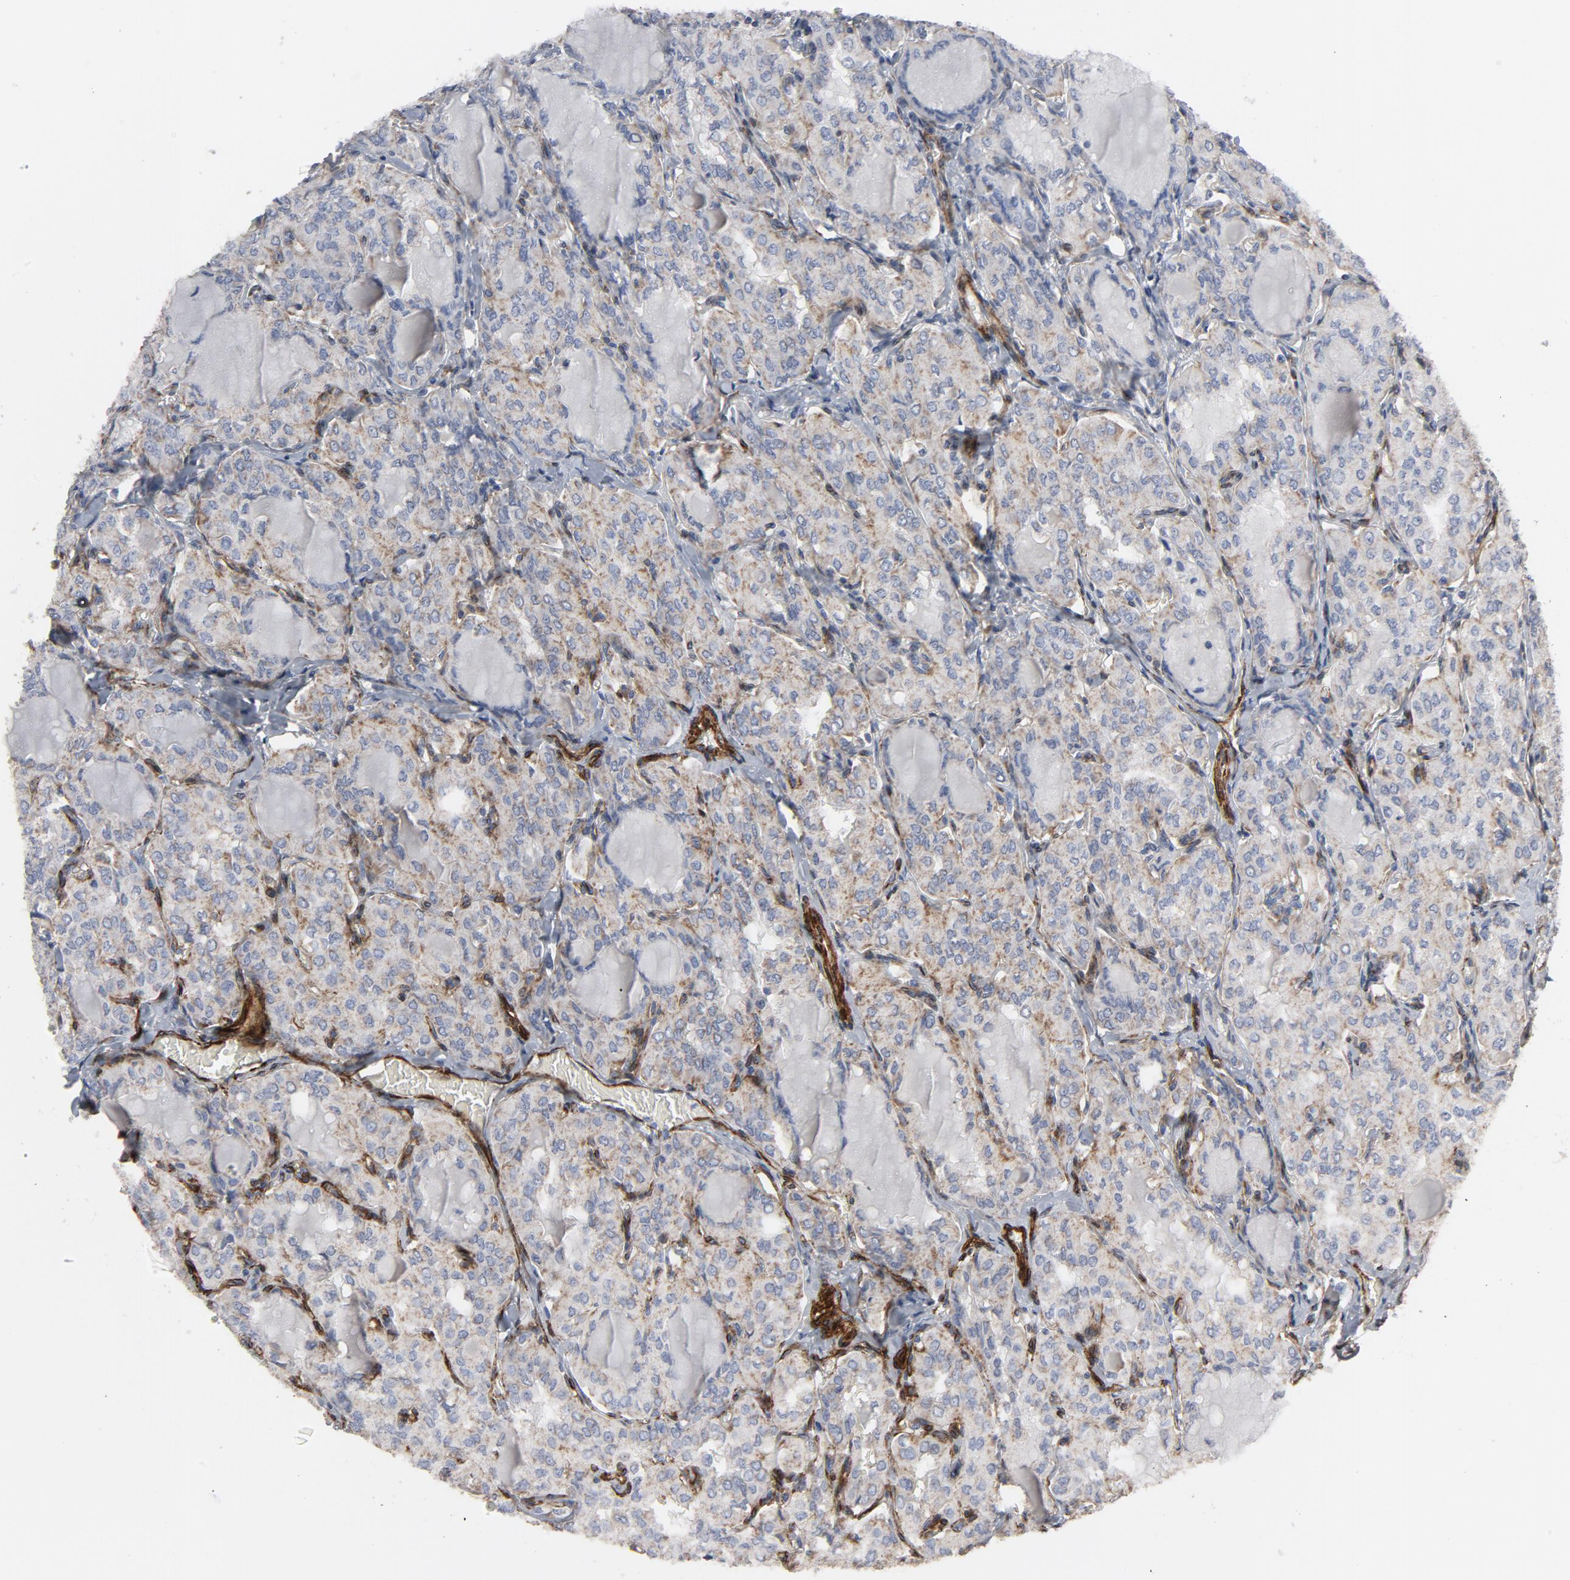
{"staining": {"intensity": "weak", "quantity": "25%-75%", "location": "cytoplasmic/membranous"}, "tissue": "thyroid cancer", "cell_type": "Tumor cells", "image_type": "cancer", "snomed": [{"axis": "morphology", "description": "Papillary adenocarcinoma, NOS"}, {"axis": "topography", "description": "Thyroid gland"}], "caption": "Immunohistochemical staining of human thyroid cancer reveals low levels of weak cytoplasmic/membranous protein positivity in approximately 25%-75% of tumor cells.", "gene": "GNG2", "patient": {"sex": "male", "age": 20}}